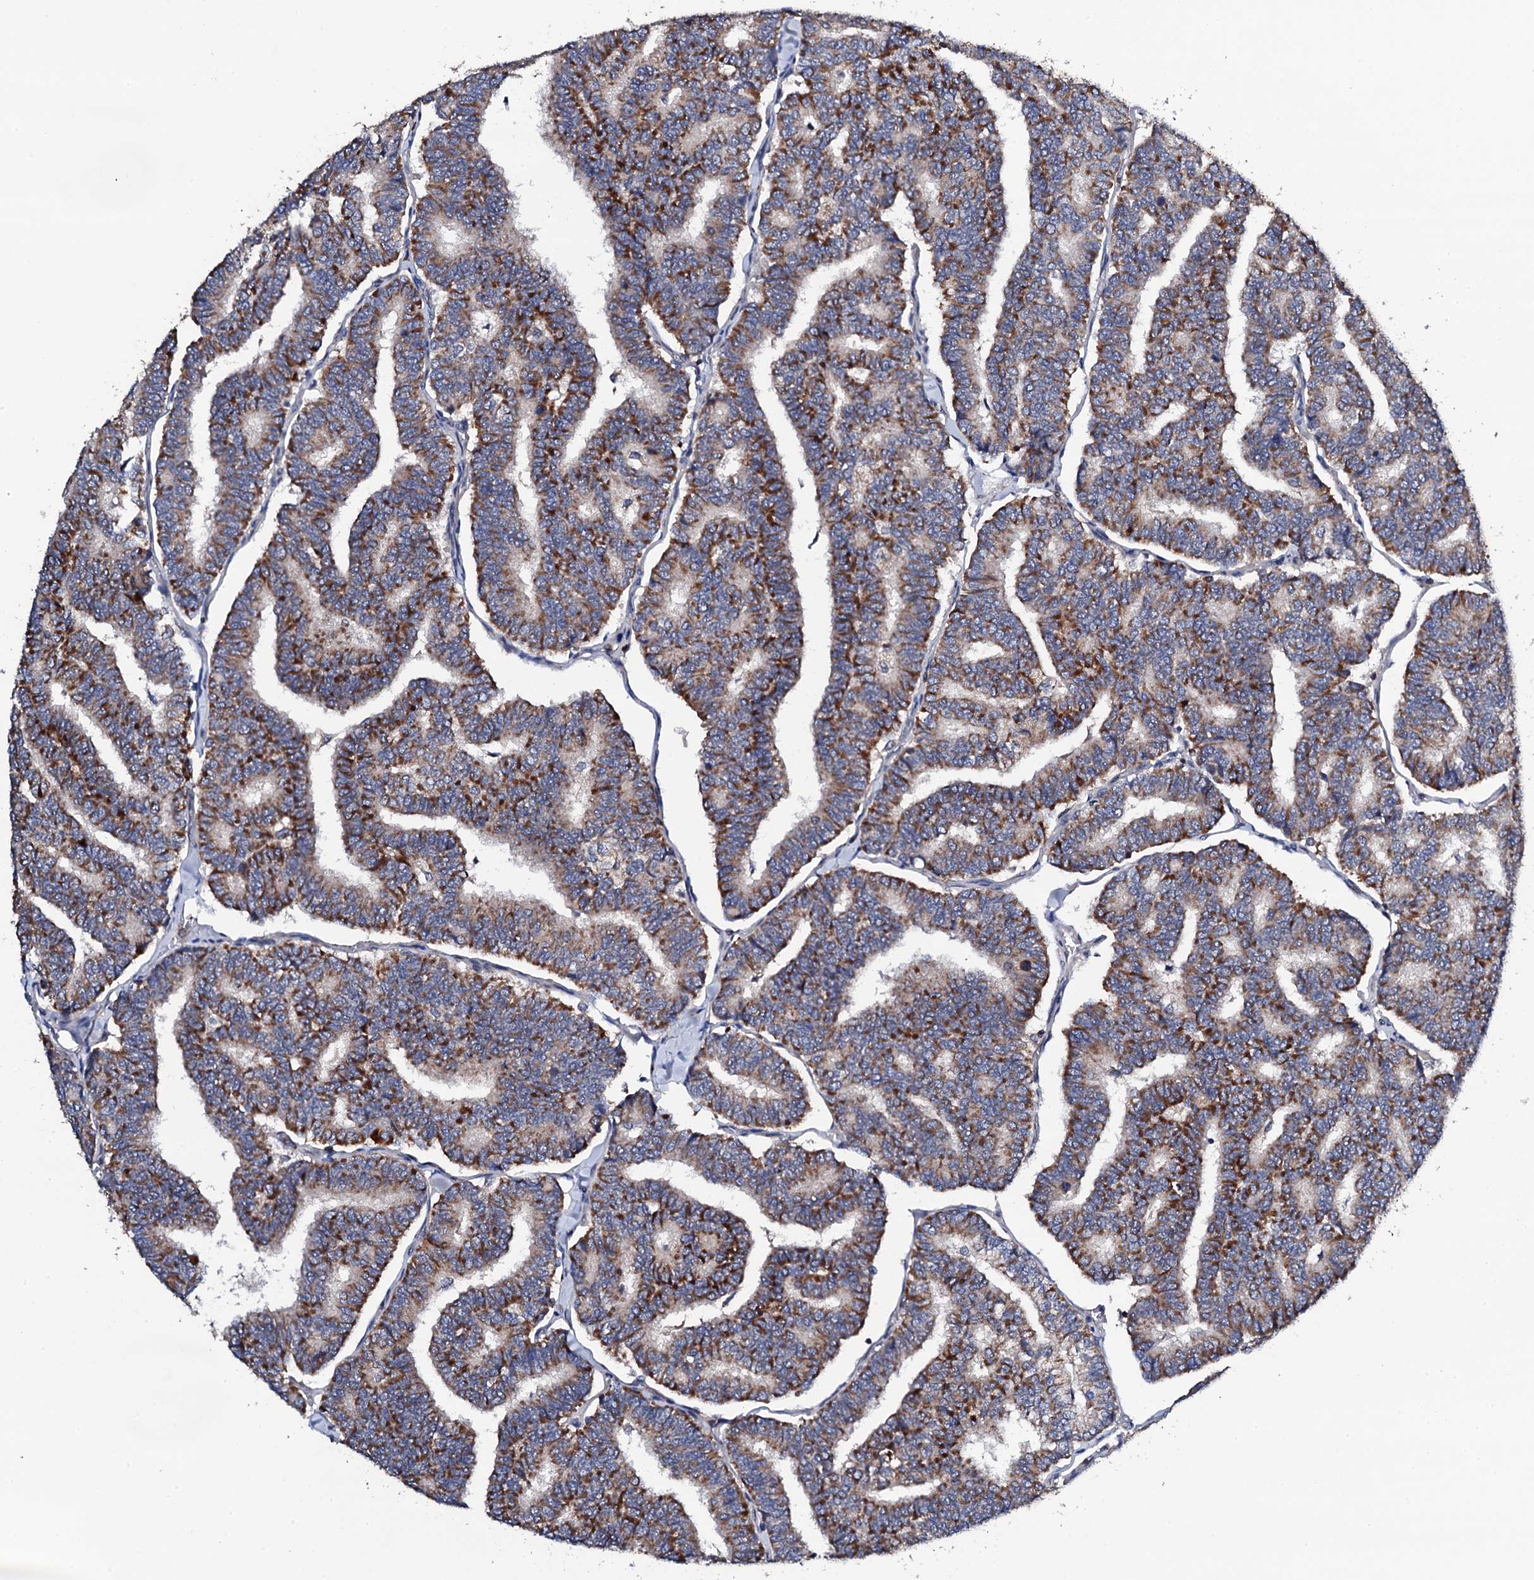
{"staining": {"intensity": "moderate", "quantity": ">75%", "location": "cytoplasmic/membranous"}, "tissue": "thyroid cancer", "cell_type": "Tumor cells", "image_type": "cancer", "snomed": [{"axis": "morphology", "description": "Papillary adenocarcinoma, NOS"}, {"axis": "topography", "description": "Thyroid gland"}], "caption": "Immunohistochemical staining of thyroid cancer (papillary adenocarcinoma) shows medium levels of moderate cytoplasmic/membranous protein staining in approximately >75% of tumor cells.", "gene": "COG4", "patient": {"sex": "female", "age": 35}}